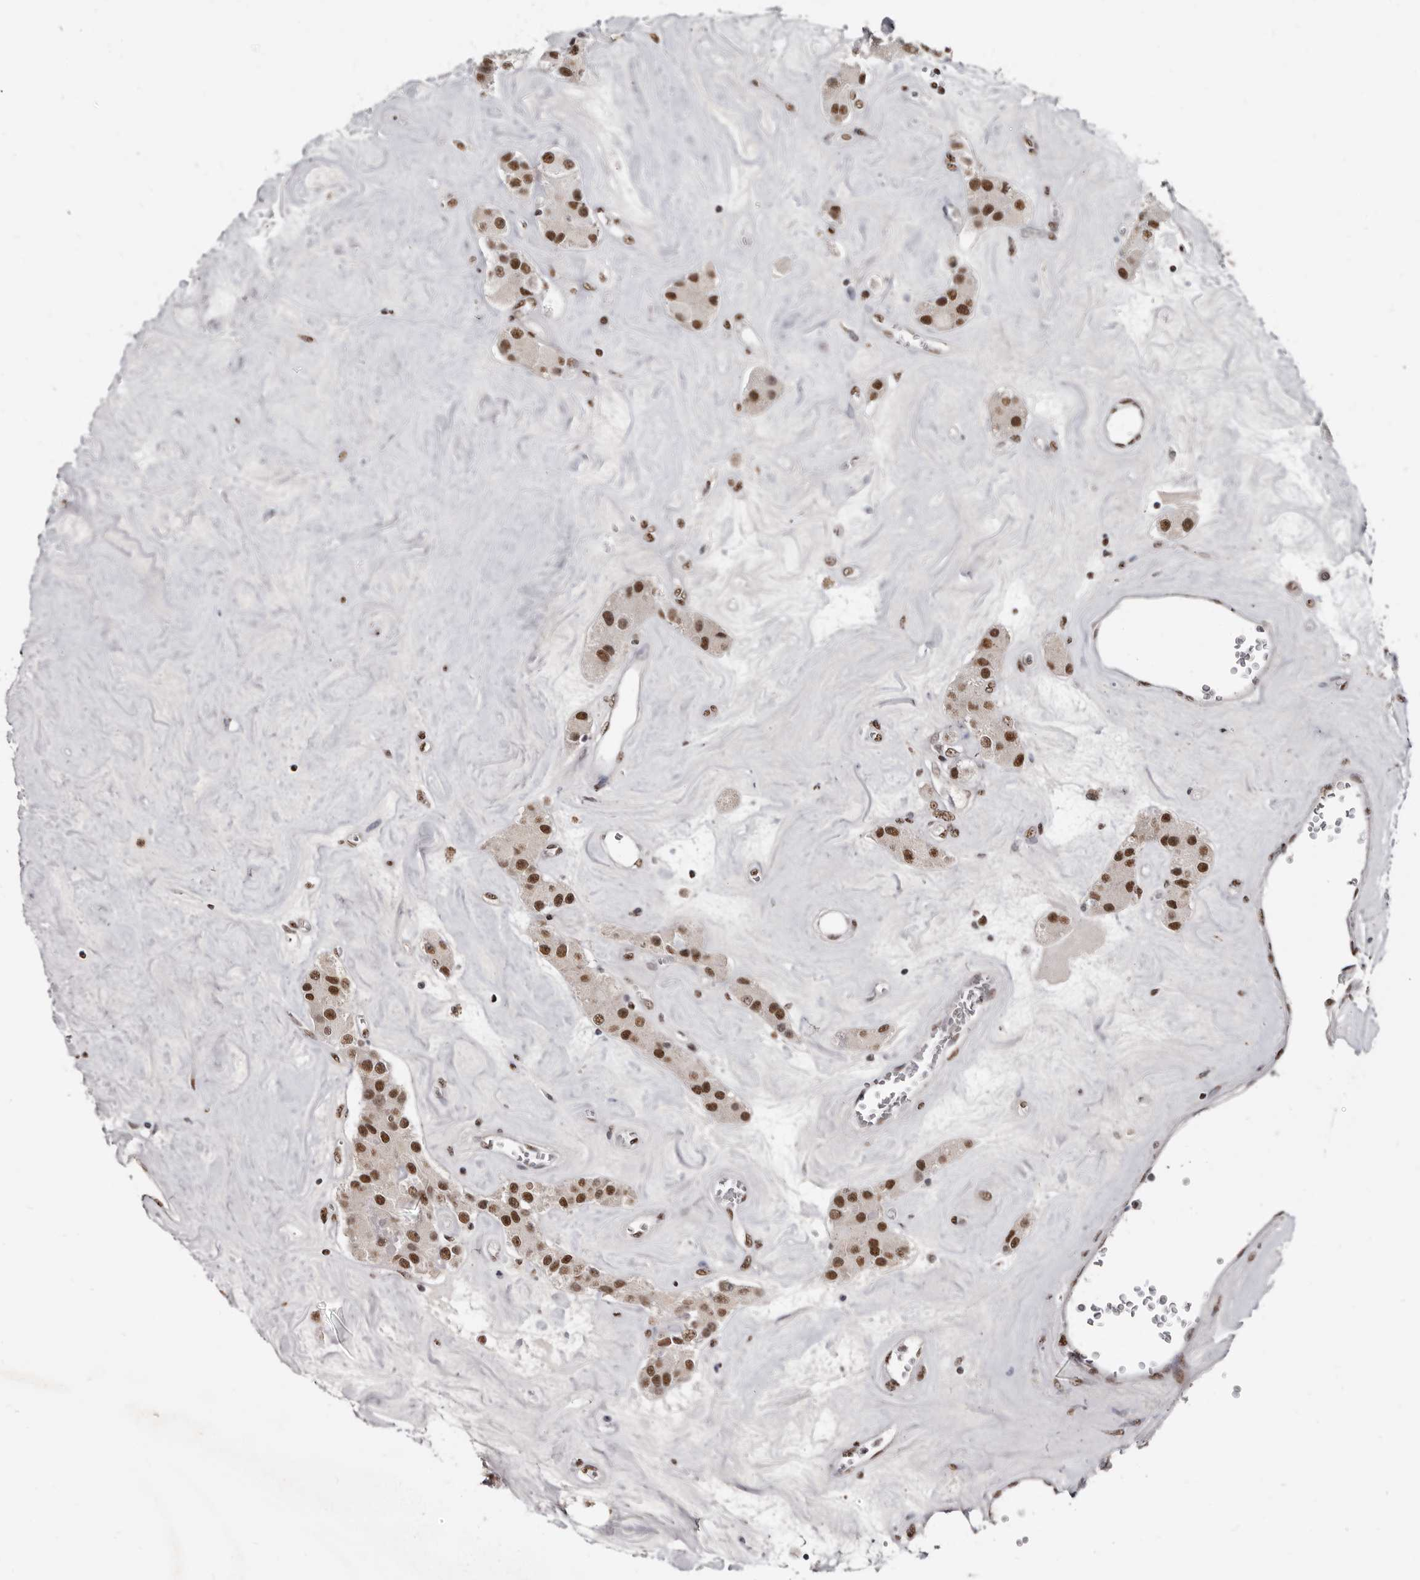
{"staining": {"intensity": "strong", "quantity": ">75%", "location": "nuclear"}, "tissue": "carcinoid", "cell_type": "Tumor cells", "image_type": "cancer", "snomed": [{"axis": "morphology", "description": "Carcinoid, malignant, NOS"}, {"axis": "topography", "description": "Pancreas"}], "caption": "Carcinoid stained with DAB IHC displays high levels of strong nuclear positivity in approximately >75% of tumor cells.", "gene": "SCAF4", "patient": {"sex": "male", "age": 41}}